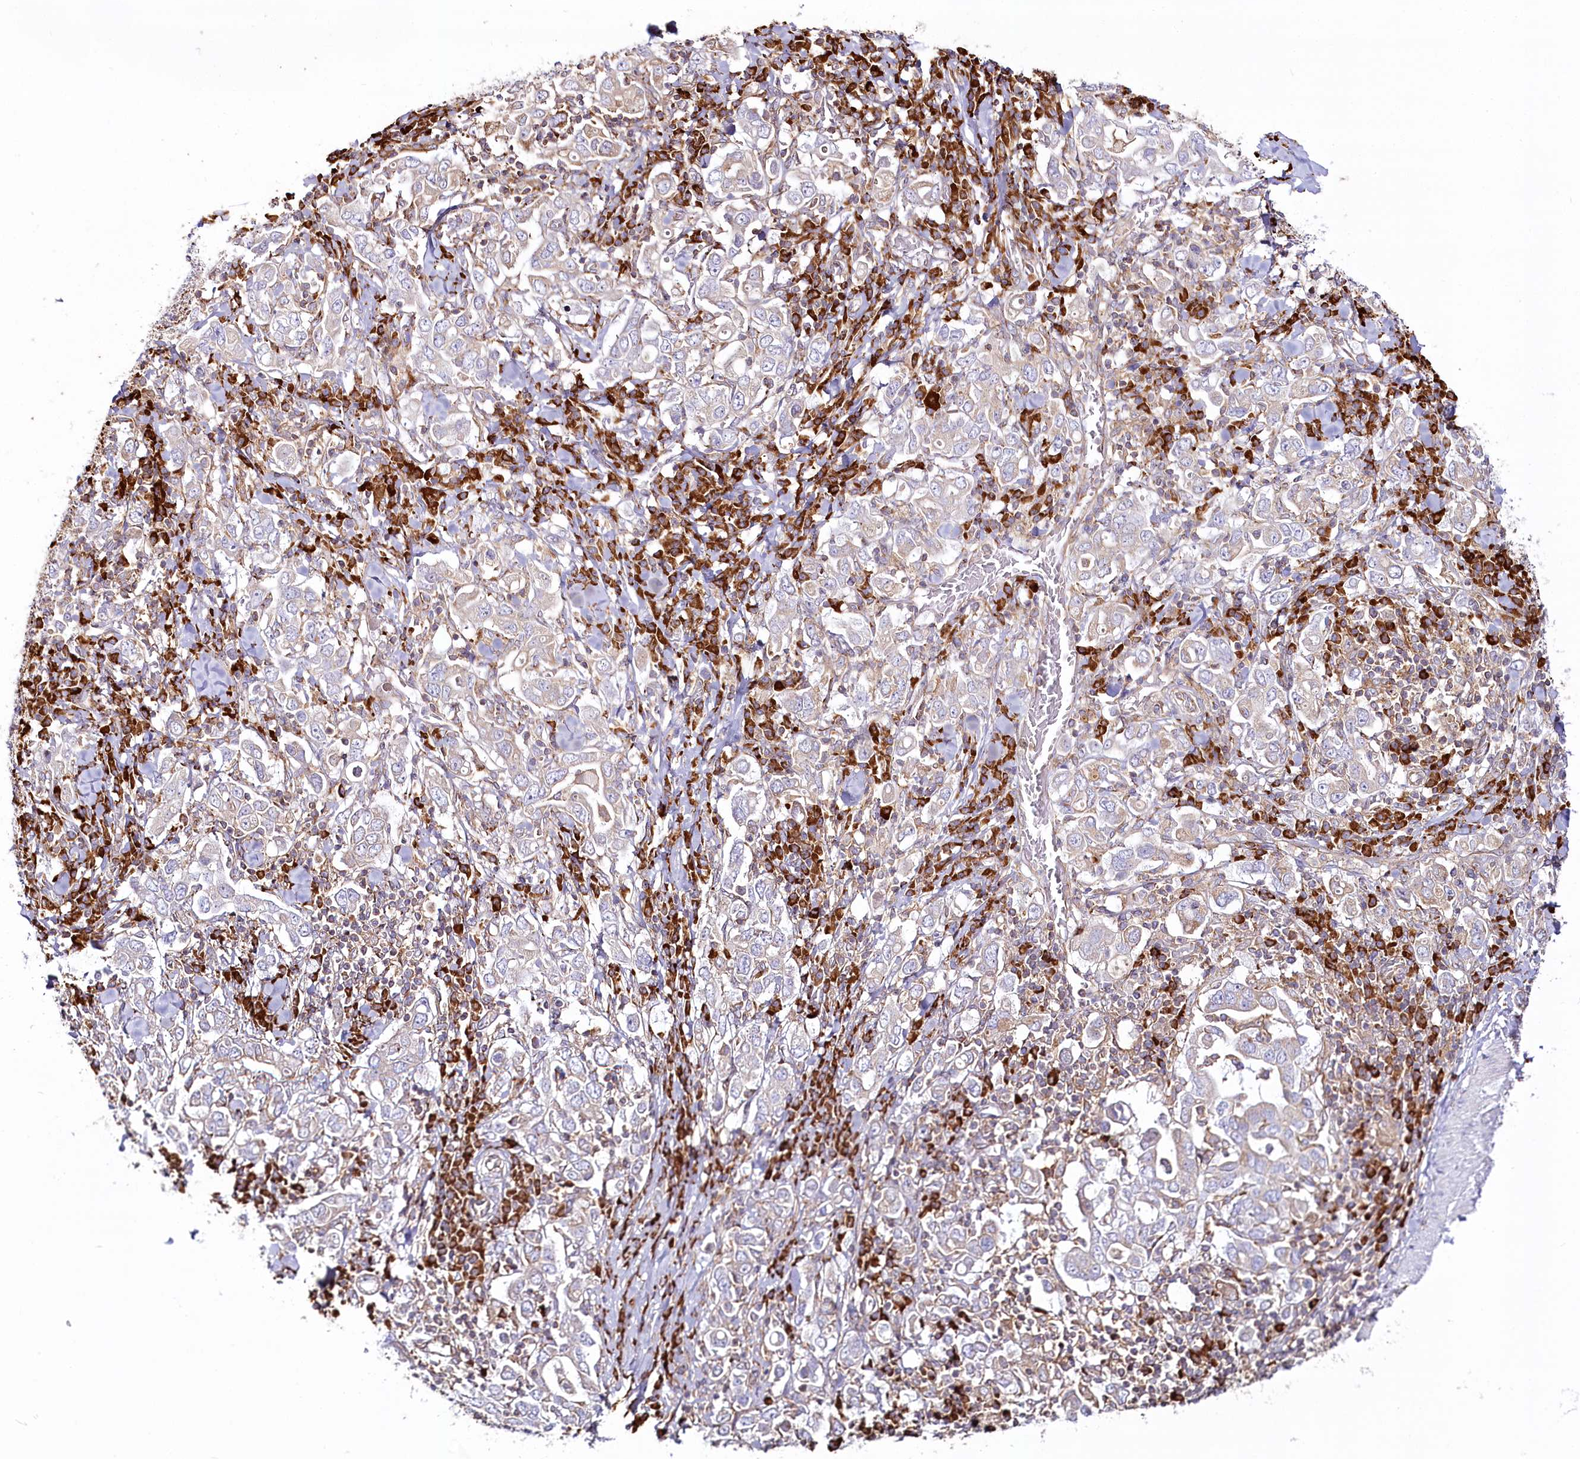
{"staining": {"intensity": "negative", "quantity": "none", "location": "none"}, "tissue": "stomach cancer", "cell_type": "Tumor cells", "image_type": "cancer", "snomed": [{"axis": "morphology", "description": "Adenocarcinoma, NOS"}, {"axis": "topography", "description": "Stomach, upper"}], "caption": "DAB (3,3'-diaminobenzidine) immunohistochemical staining of stomach cancer reveals no significant positivity in tumor cells.", "gene": "POGLUT1", "patient": {"sex": "male", "age": 62}}